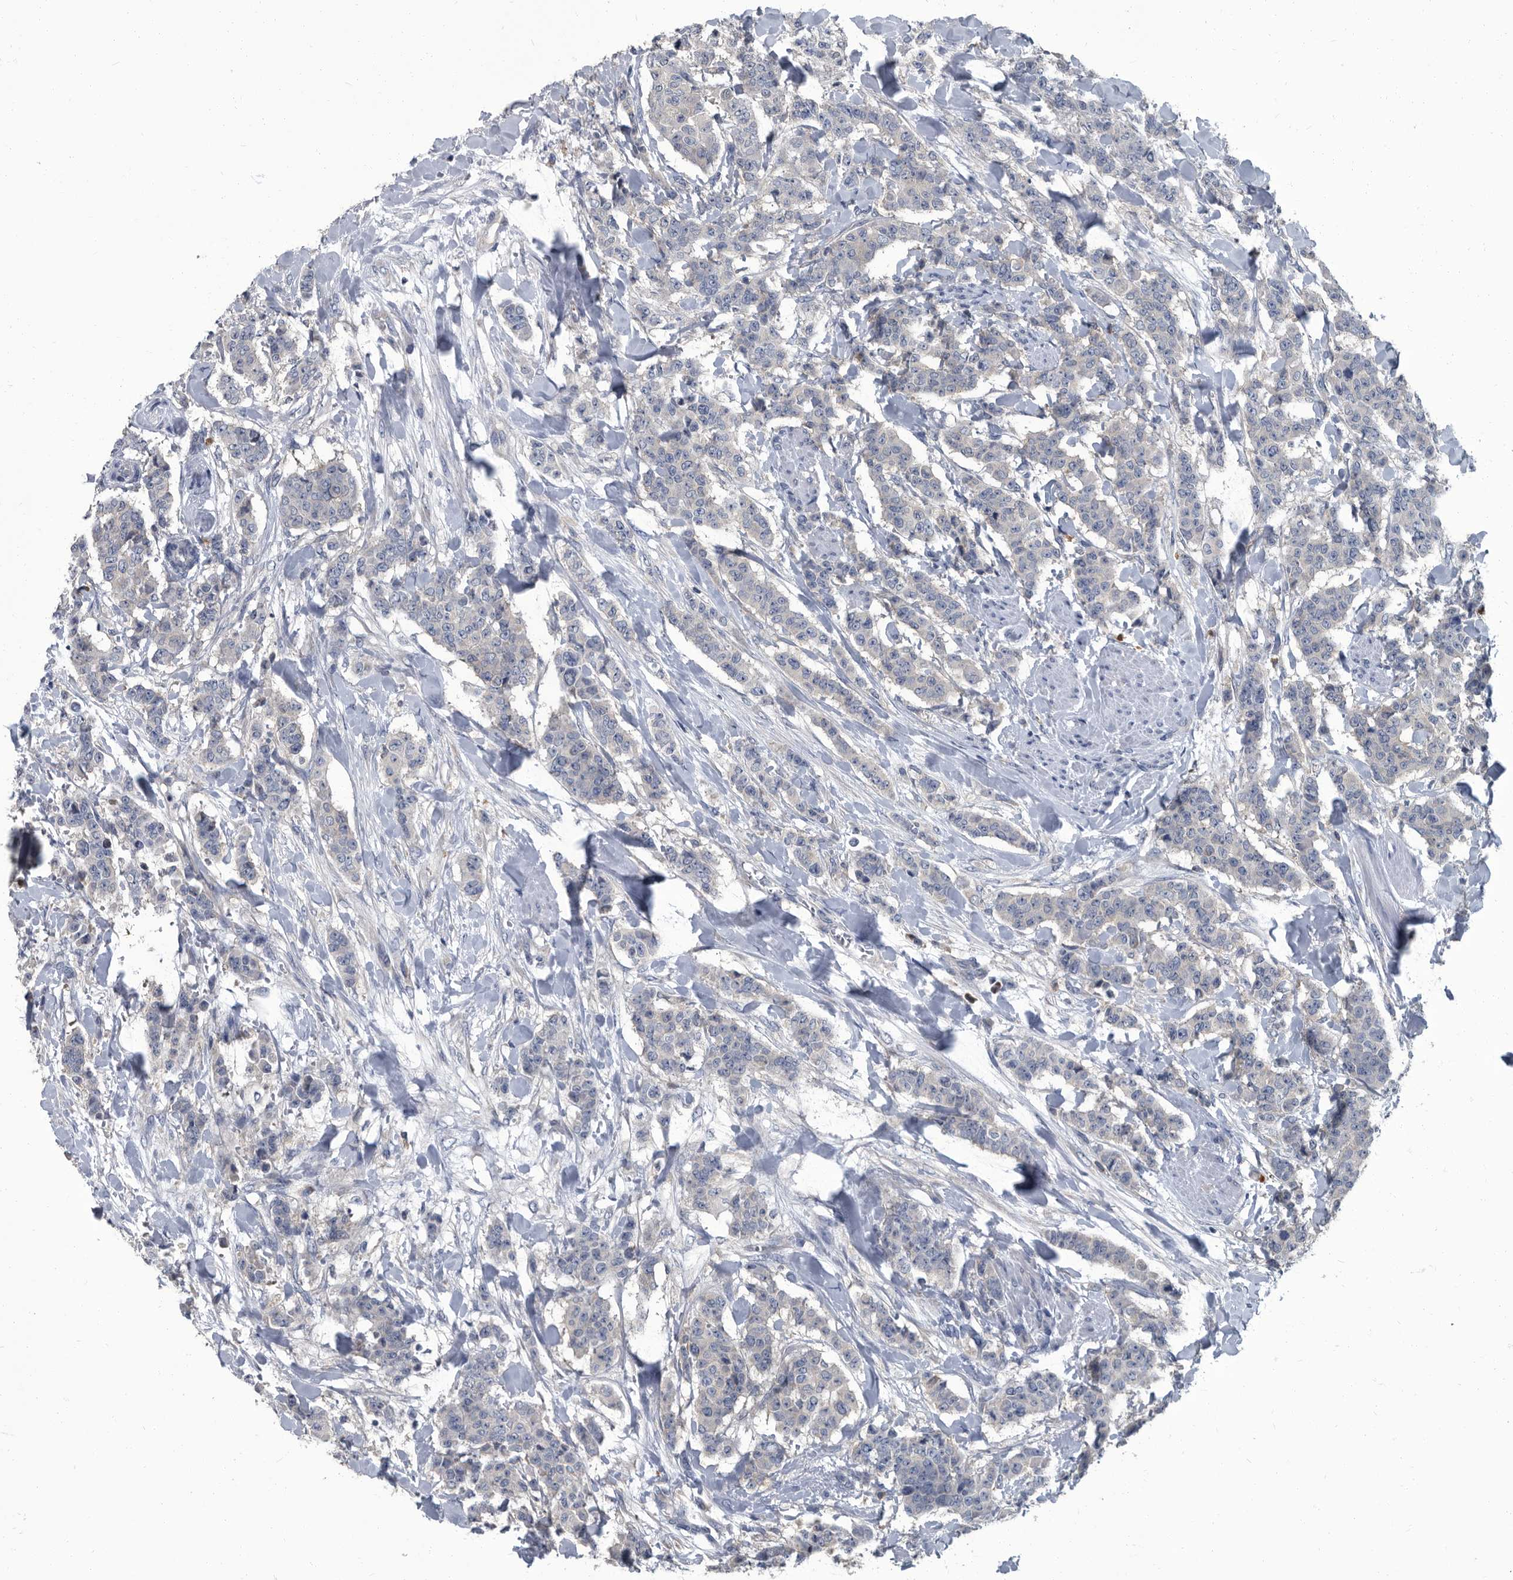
{"staining": {"intensity": "negative", "quantity": "none", "location": "none"}, "tissue": "breast cancer", "cell_type": "Tumor cells", "image_type": "cancer", "snomed": [{"axis": "morphology", "description": "Duct carcinoma"}, {"axis": "topography", "description": "Breast"}], "caption": "Immunohistochemical staining of human breast cancer reveals no significant staining in tumor cells.", "gene": "CDV3", "patient": {"sex": "female", "age": 40}}